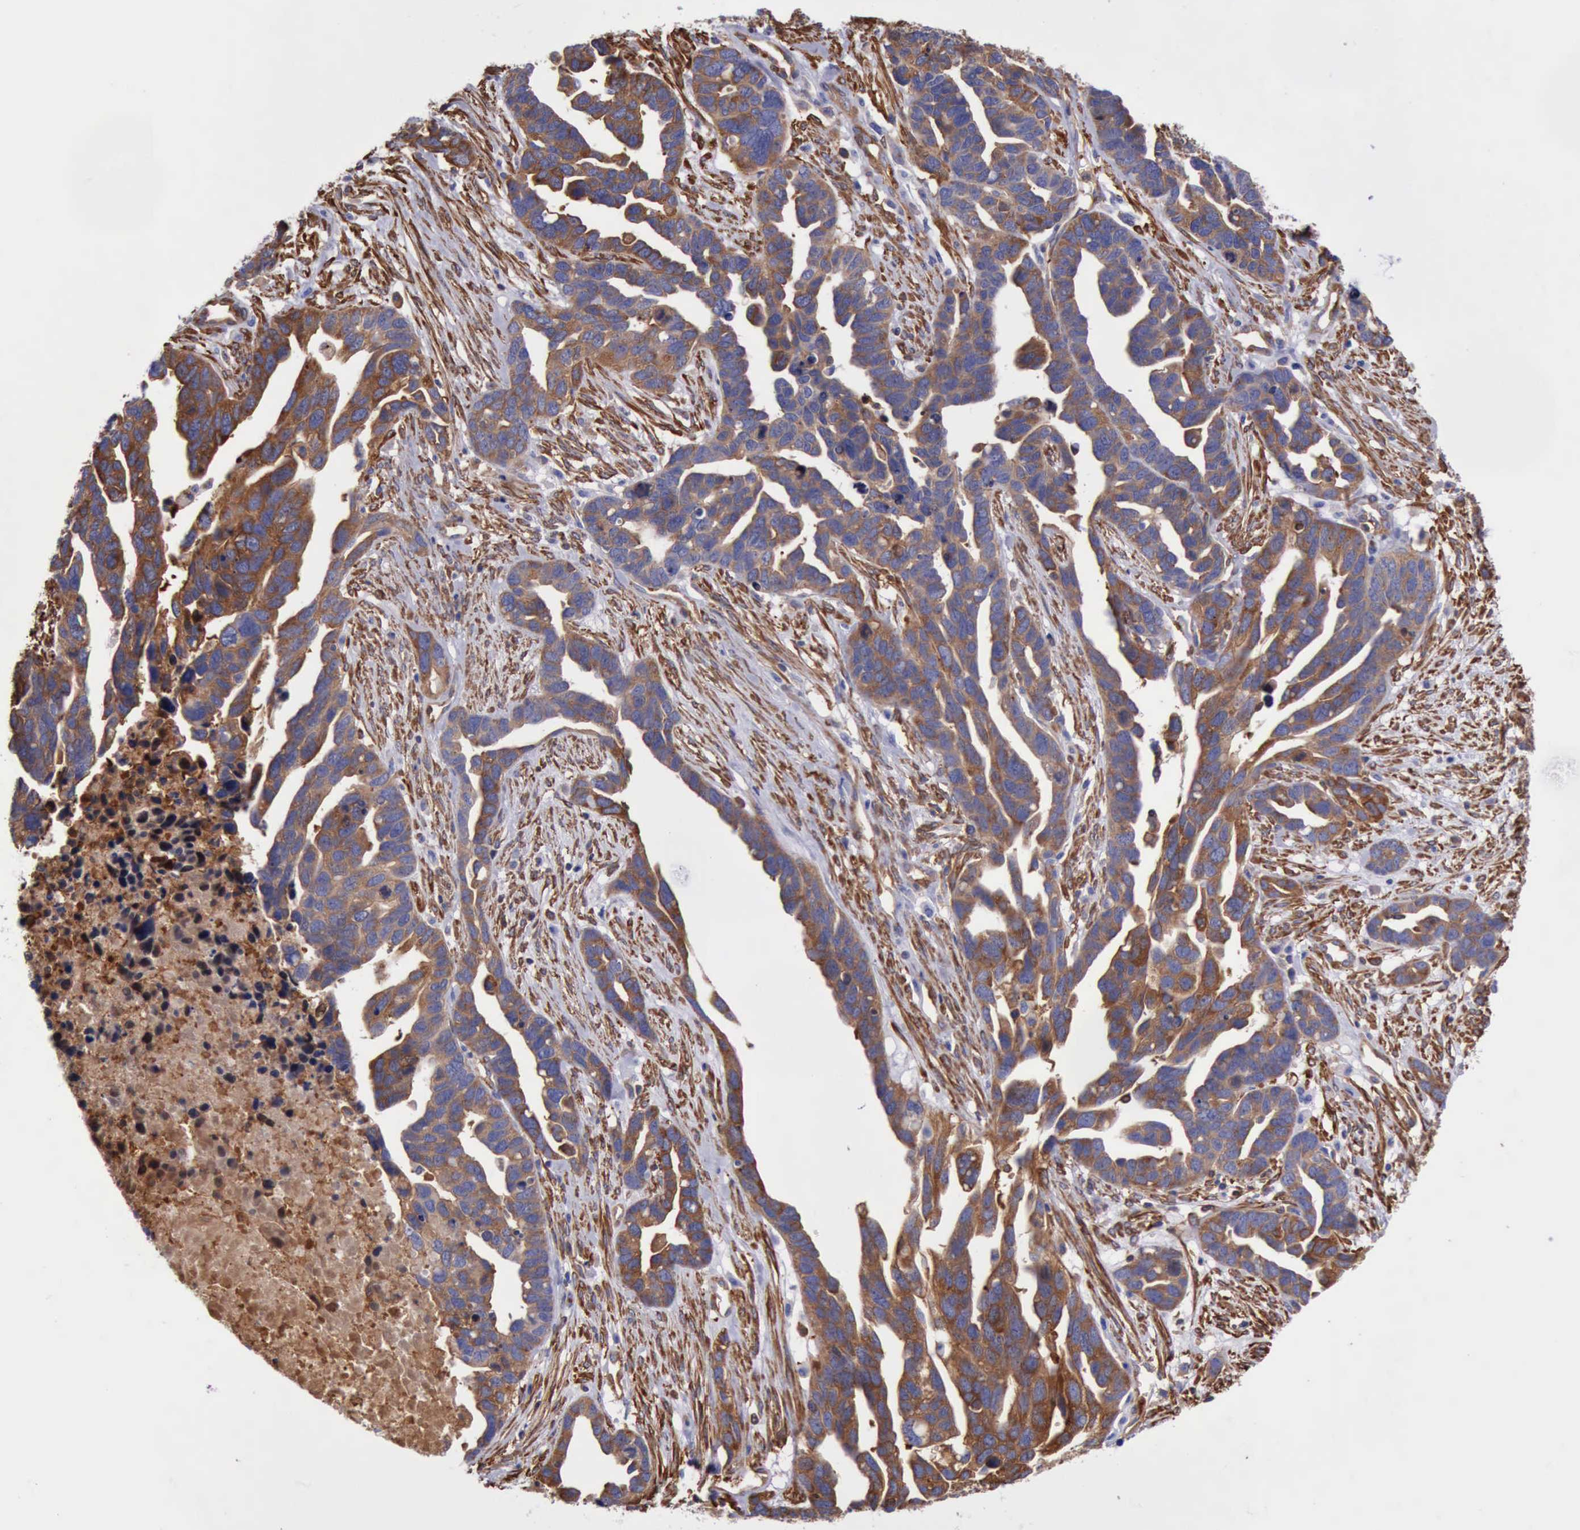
{"staining": {"intensity": "weak", "quantity": ">75%", "location": "cytoplasmic/membranous"}, "tissue": "ovarian cancer", "cell_type": "Tumor cells", "image_type": "cancer", "snomed": [{"axis": "morphology", "description": "Cystadenocarcinoma, serous, NOS"}, {"axis": "topography", "description": "Ovary"}], "caption": "A brown stain labels weak cytoplasmic/membranous expression of a protein in ovarian cancer tumor cells.", "gene": "FLNA", "patient": {"sex": "female", "age": 54}}